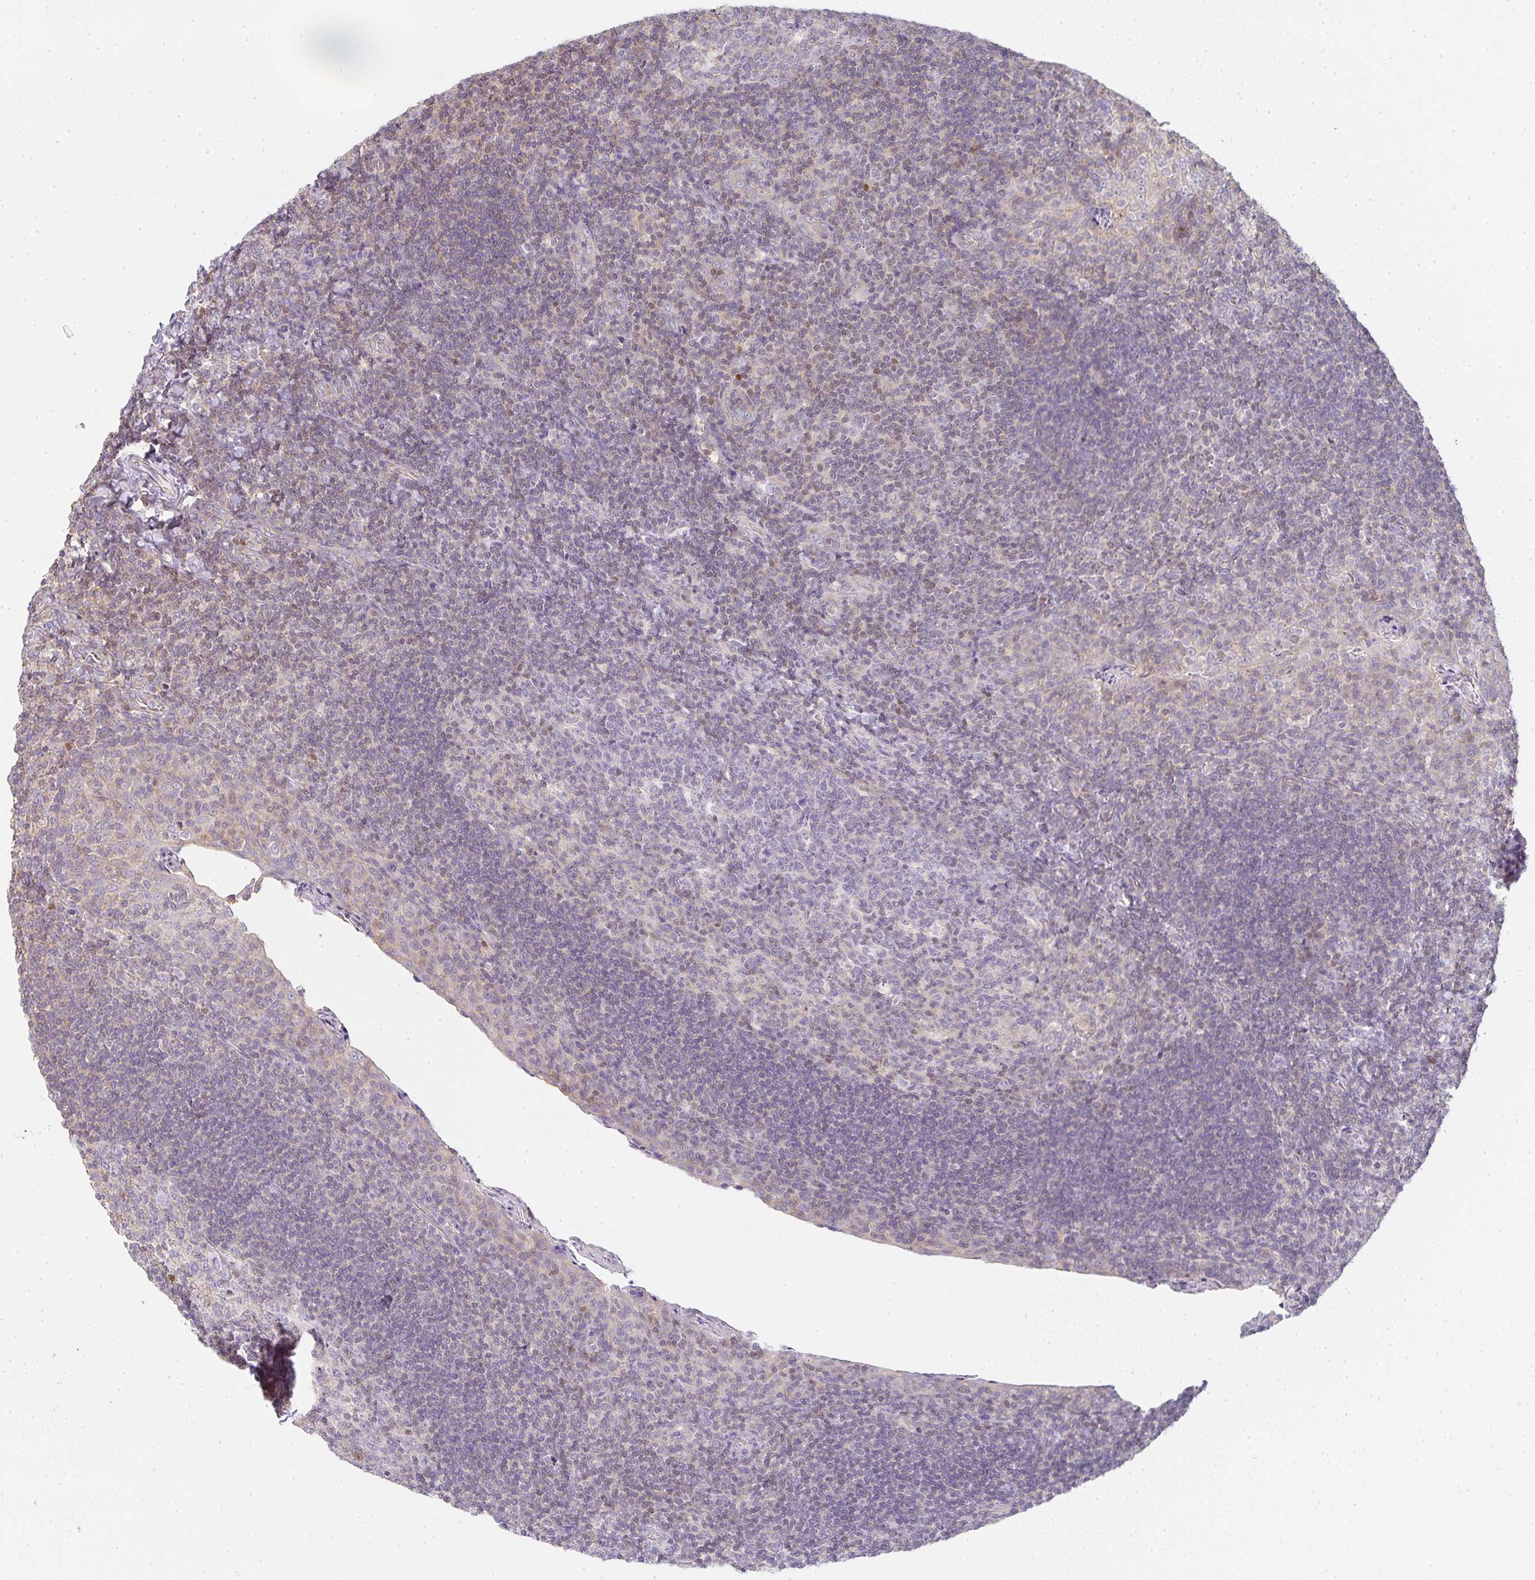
{"staining": {"intensity": "negative", "quantity": "none", "location": "none"}, "tissue": "tonsil", "cell_type": "Germinal center cells", "image_type": "normal", "snomed": [{"axis": "morphology", "description": "Normal tissue, NOS"}, {"axis": "topography", "description": "Tonsil"}], "caption": "Human tonsil stained for a protein using IHC displays no positivity in germinal center cells.", "gene": "GATA3", "patient": {"sex": "male", "age": 17}}